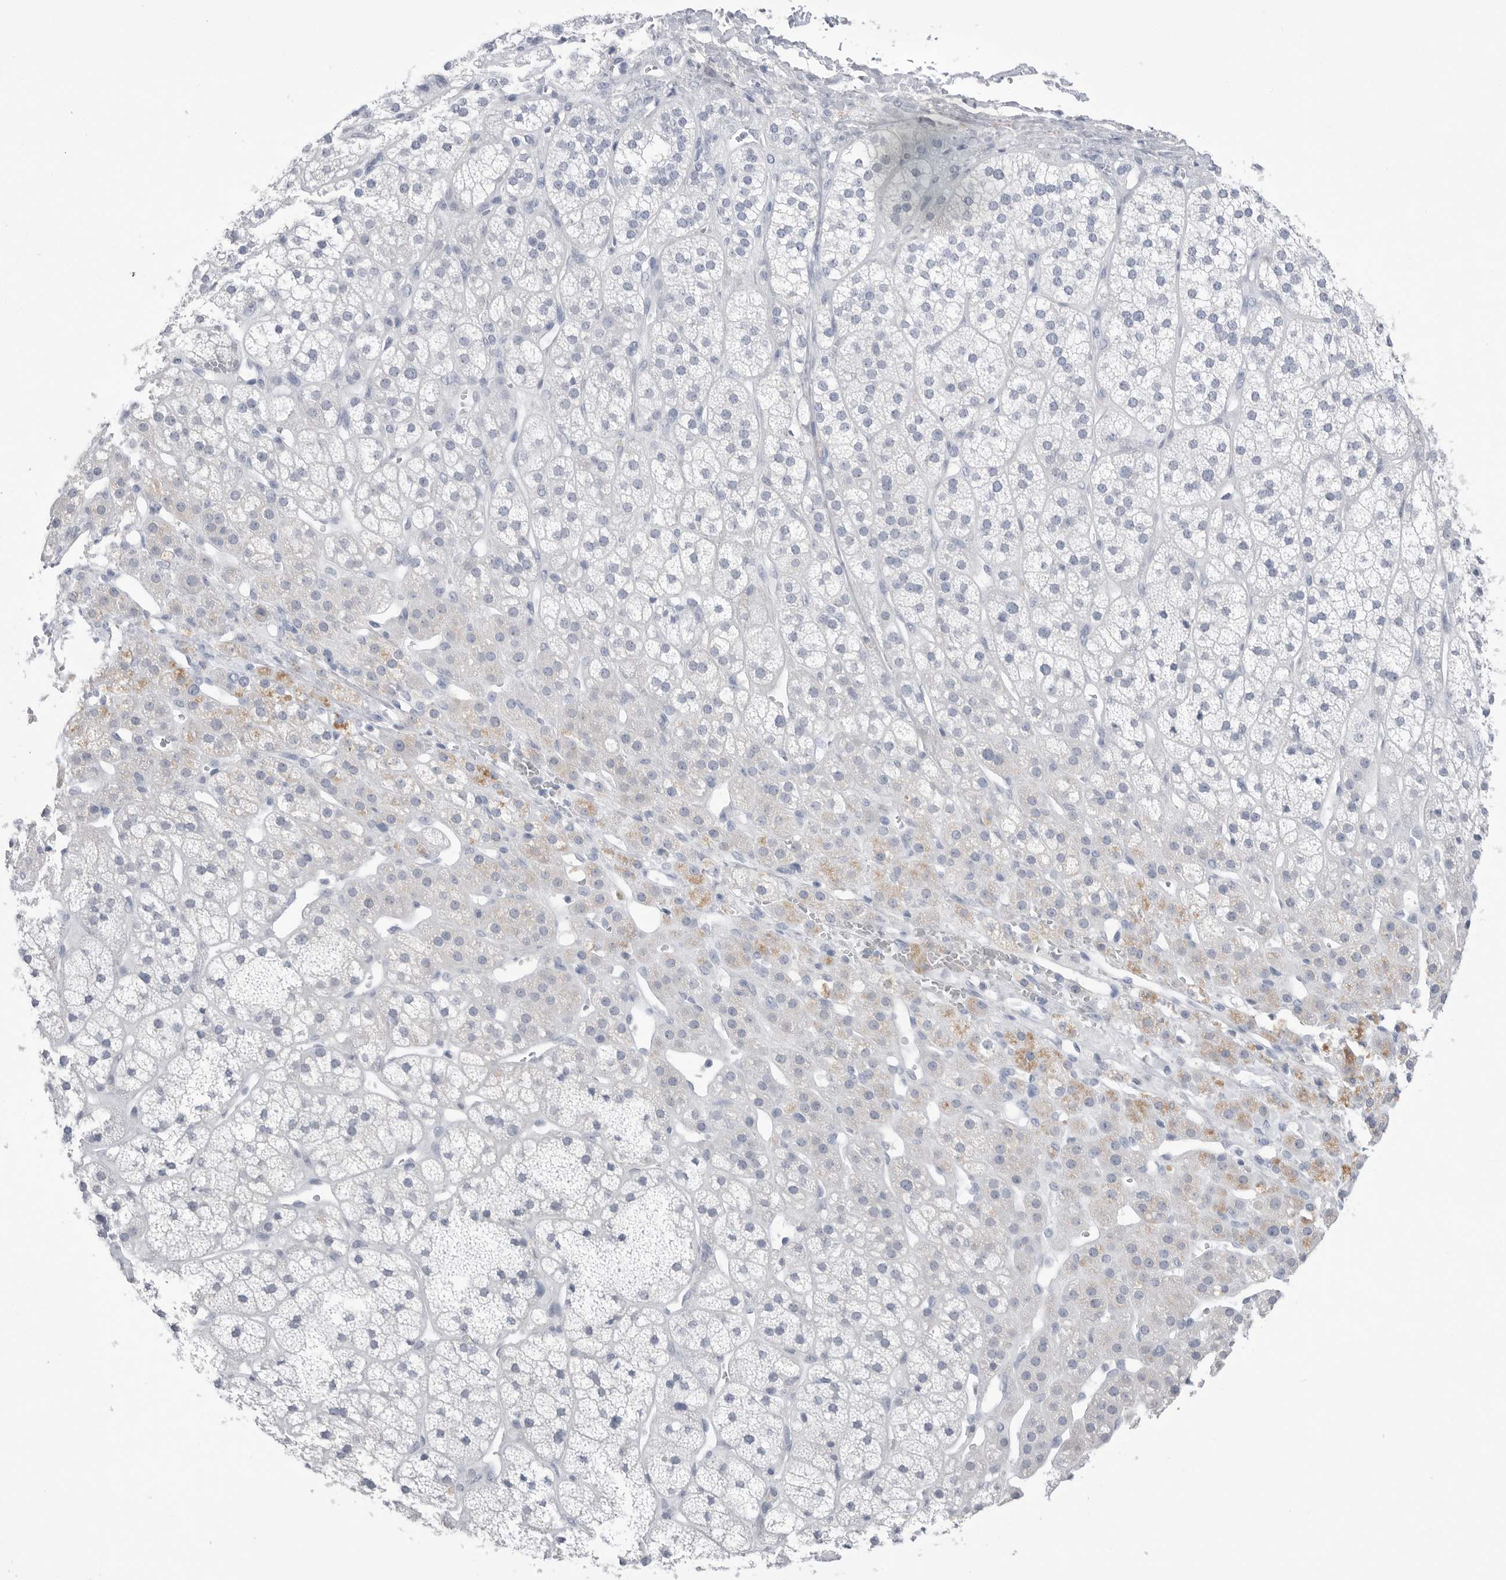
{"staining": {"intensity": "negative", "quantity": "none", "location": "none"}, "tissue": "adrenal gland", "cell_type": "Glandular cells", "image_type": "normal", "snomed": [{"axis": "morphology", "description": "Normal tissue, NOS"}, {"axis": "topography", "description": "Adrenal gland"}], "caption": "An immunohistochemistry (IHC) image of benign adrenal gland is shown. There is no staining in glandular cells of adrenal gland. (Brightfield microscopy of DAB immunohistochemistry (IHC) at high magnification).", "gene": "ABHD12", "patient": {"sex": "male", "age": 56}}